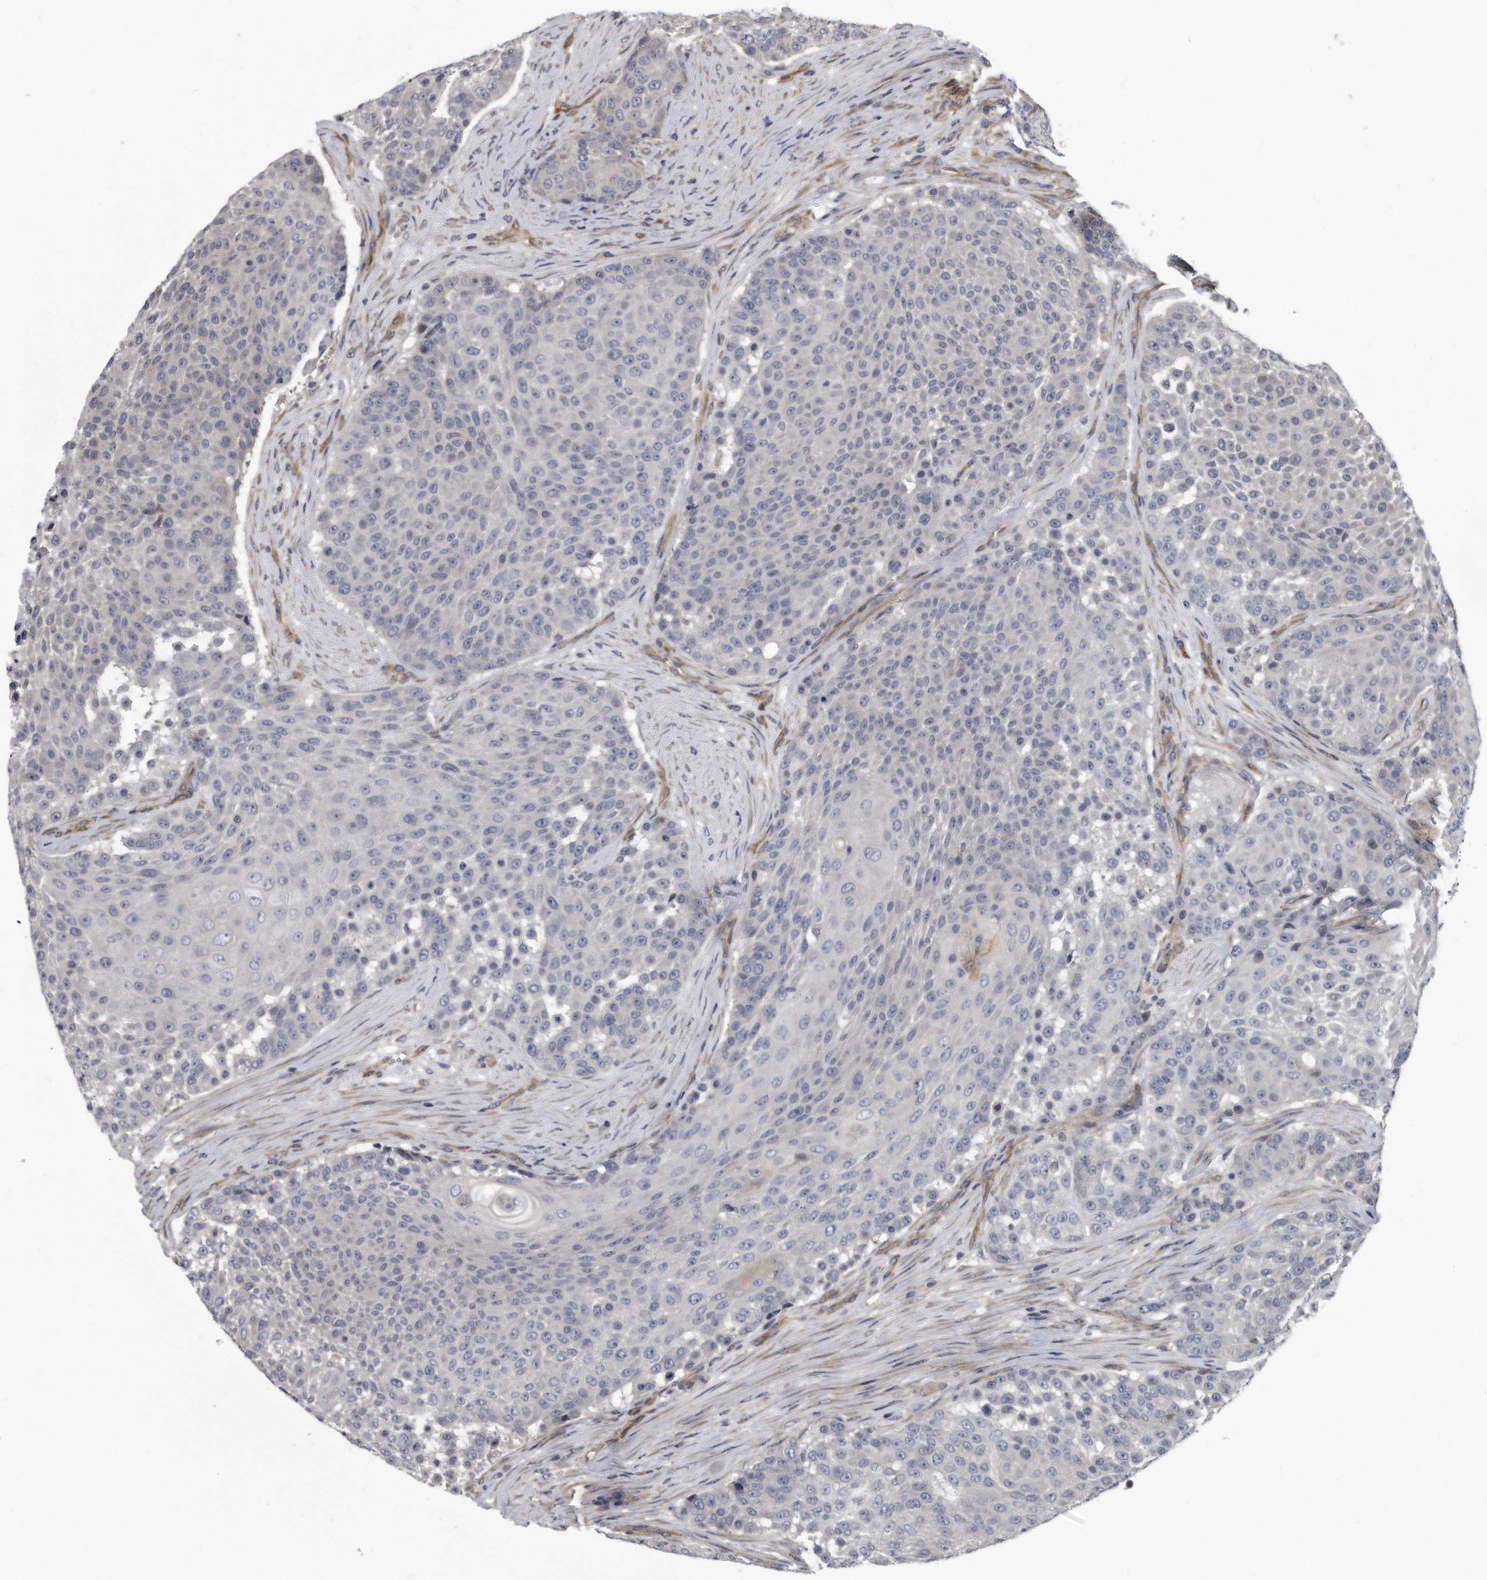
{"staining": {"intensity": "negative", "quantity": "none", "location": "none"}, "tissue": "urothelial cancer", "cell_type": "Tumor cells", "image_type": "cancer", "snomed": [{"axis": "morphology", "description": "Urothelial carcinoma, High grade"}, {"axis": "topography", "description": "Urinary bladder"}], "caption": "Histopathology image shows no significant protein staining in tumor cells of urothelial cancer.", "gene": "ARMCX1", "patient": {"sex": "female", "age": 63}}